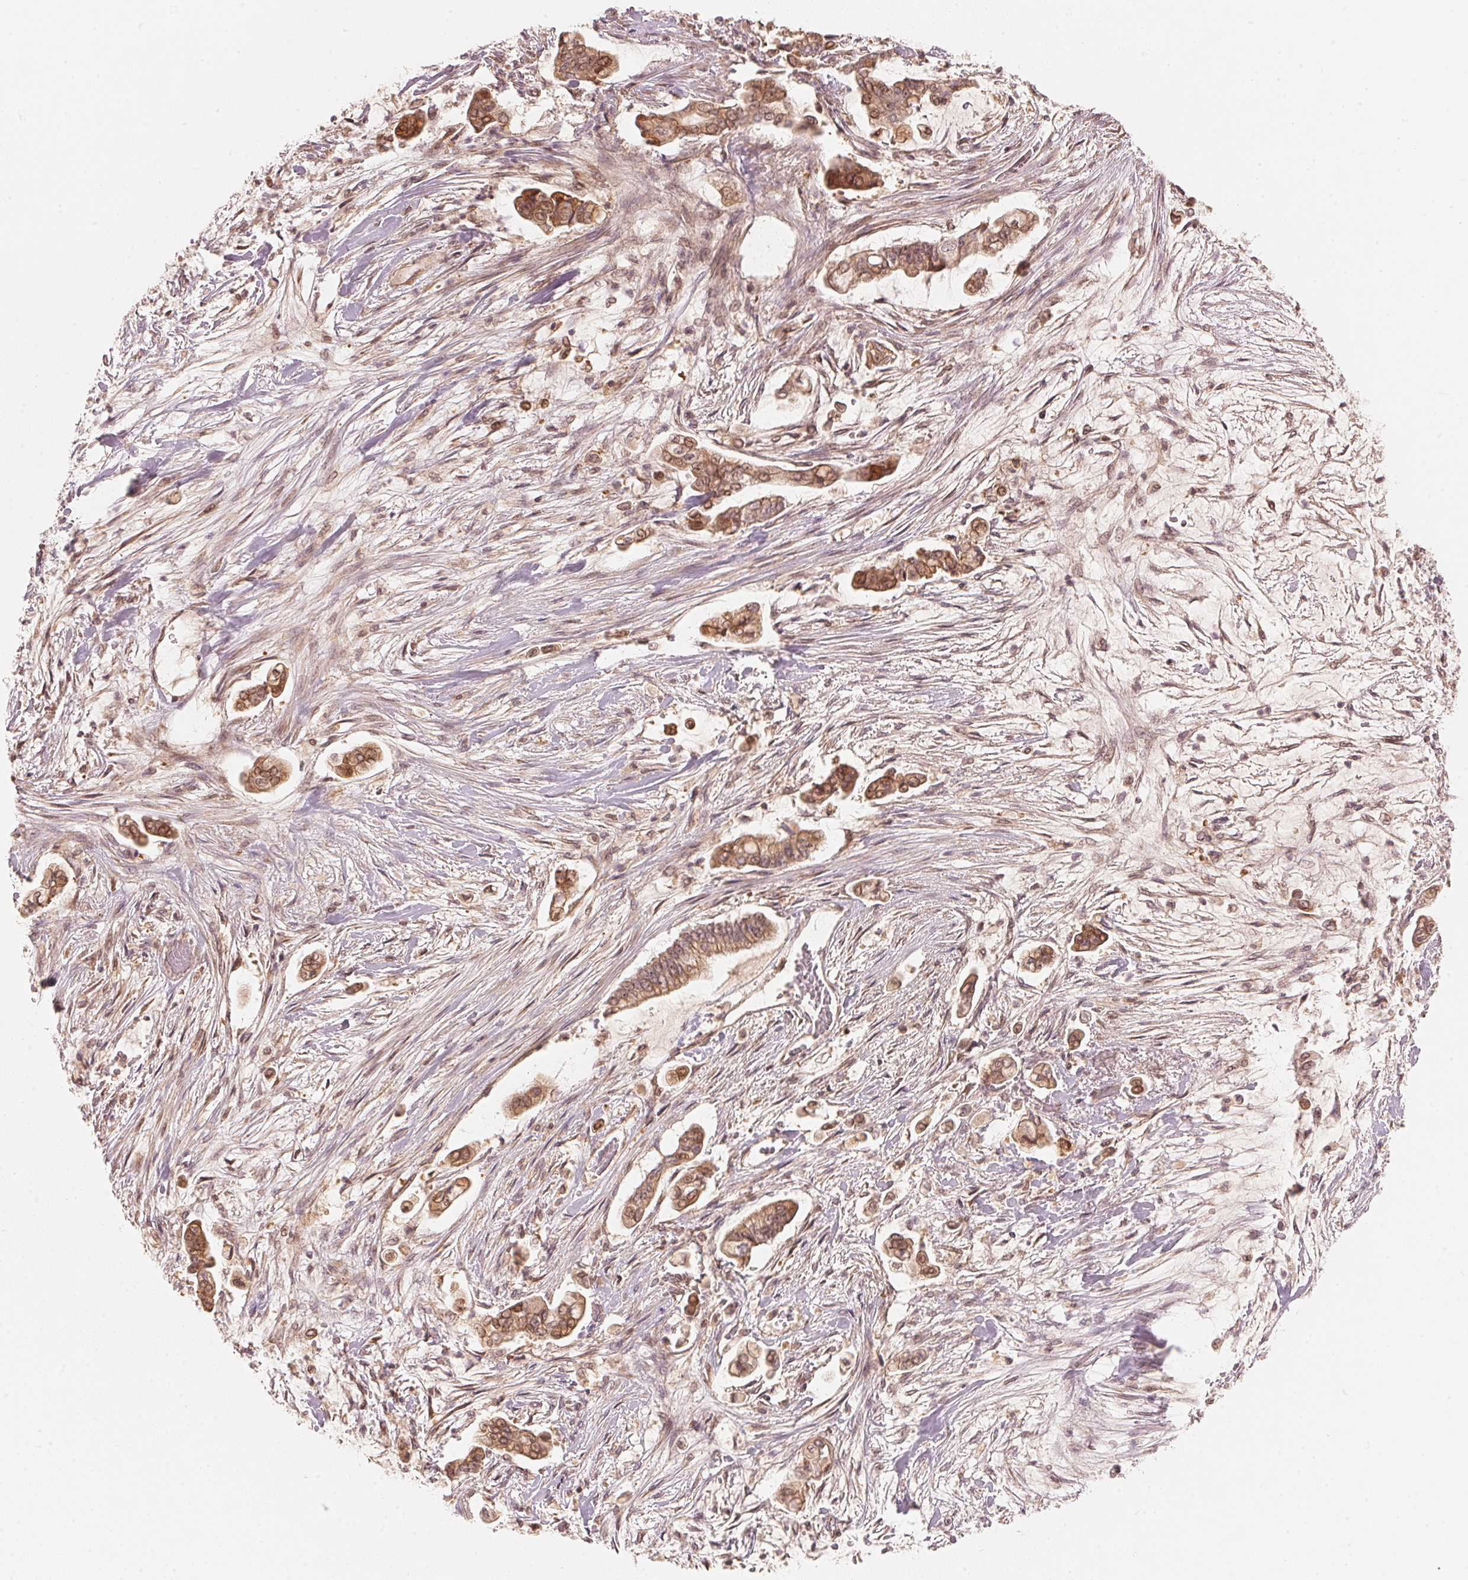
{"staining": {"intensity": "moderate", "quantity": ">75%", "location": "cytoplasmic/membranous,nuclear"}, "tissue": "pancreatic cancer", "cell_type": "Tumor cells", "image_type": "cancer", "snomed": [{"axis": "morphology", "description": "Adenocarcinoma, NOS"}, {"axis": "topography", "description": "Pancreas"}], "caption": "Immunohistochemical staining of pancreatic cancer (adenocarcinoma) demonstrates moderate cytoplasmic/membranous and nuclear protein staining in approximately >75% of tumor cells. Nuclei are stained in blue.", "gene": "PRKN", "patient": {"sex": "female", "age": 69}}